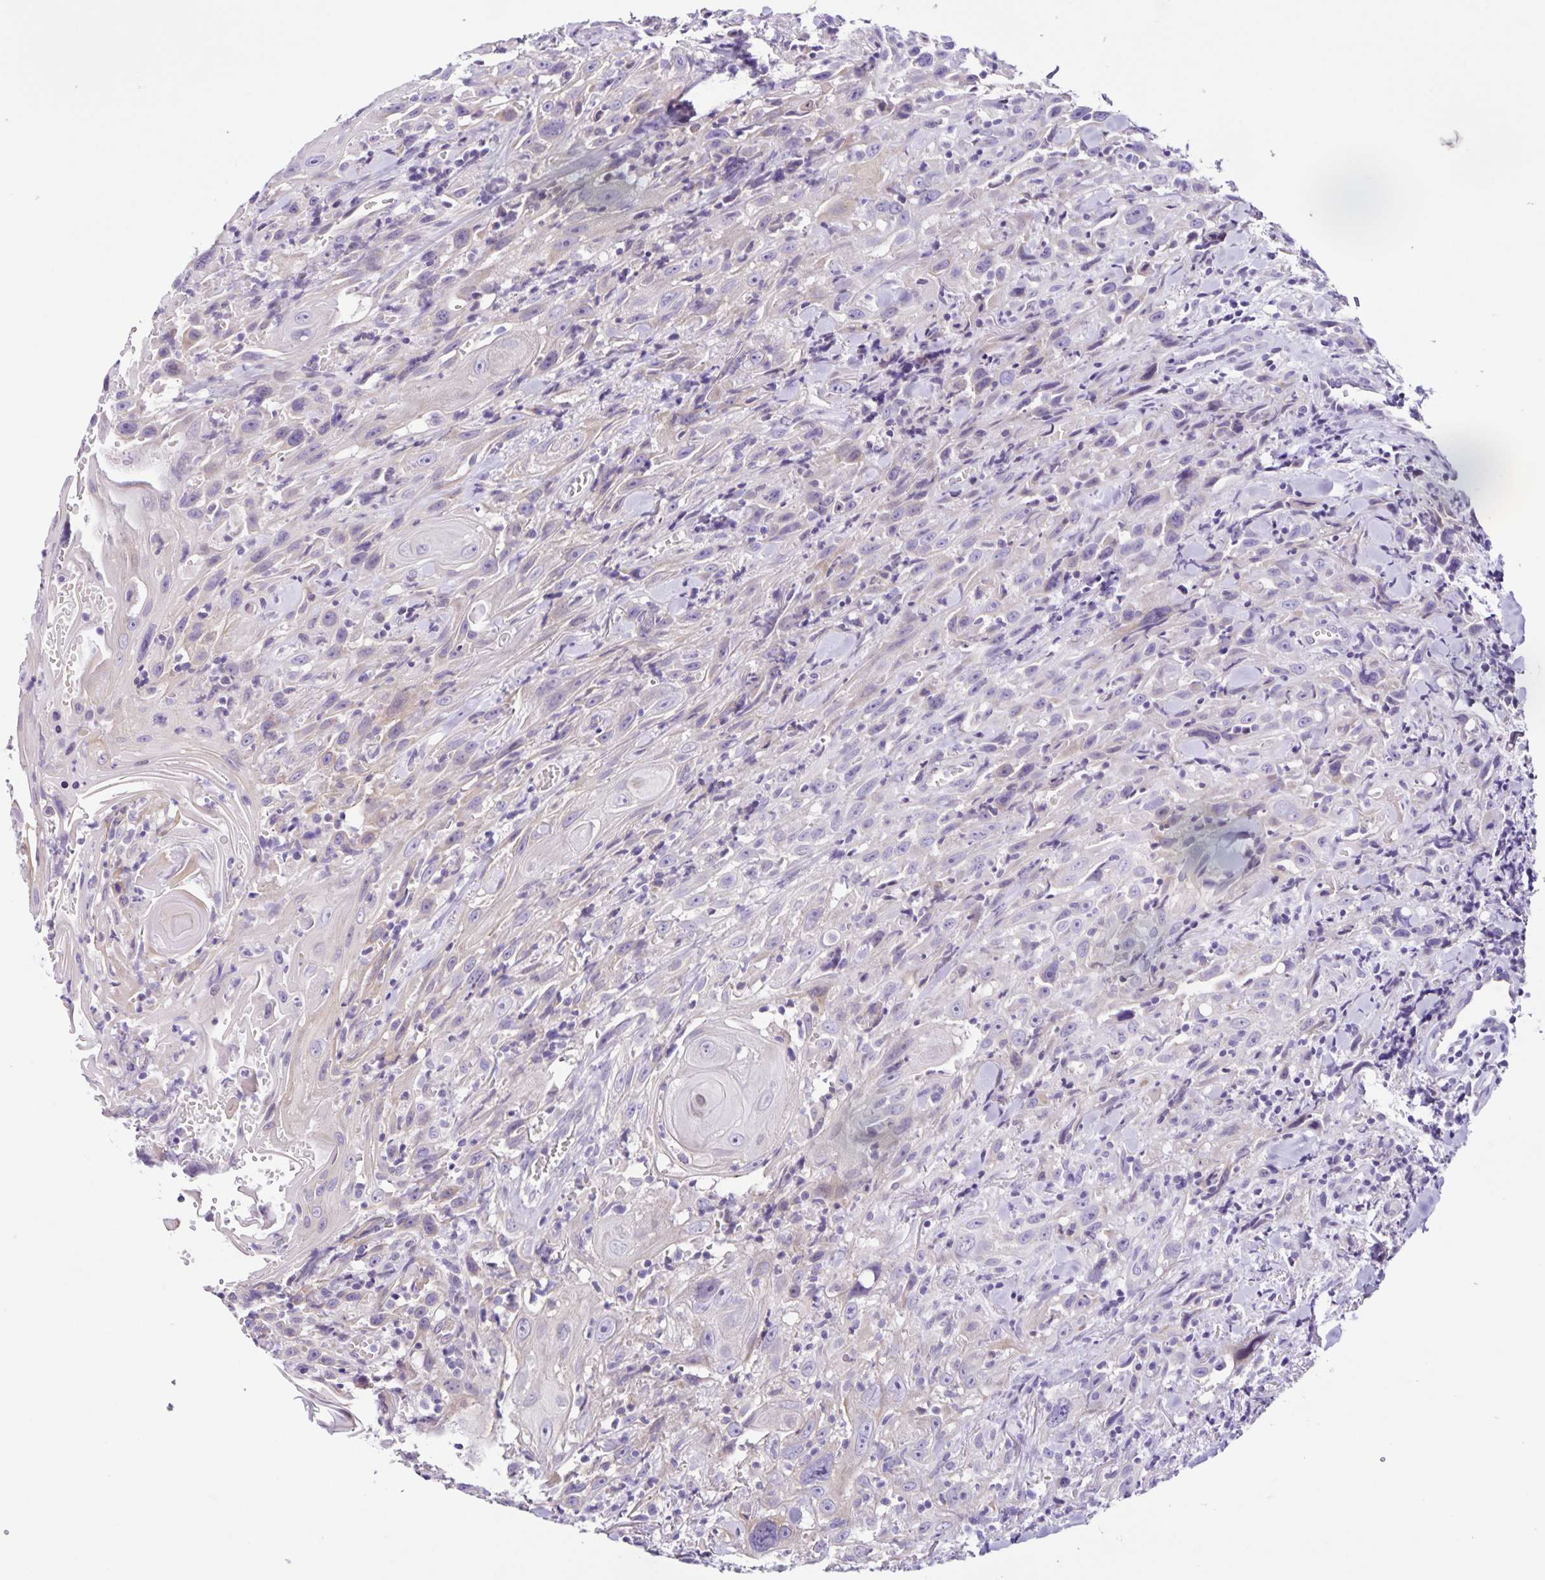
{"staining": {"intensity": "negative", "quantity": "none", "location": "none"}, "tissue": "head and neck cancer", "cell_type": "Tumor cells", "image_type": "cancer", "snomed": [{"axis": "morphology", "description": "Squamous cell carcinoma, NOS"}, {"axis": "topography", "description": "Head-Neck"}], "caption": "DAB (3,3'-diaminobenzidine) immunohistochemical staining of human head and neck cancer (squamous cell carcinoma) exhibits no significant positivity in tumor cells. (Immunohistochemistry (ihc), brightfield microscopy, high magnification).", "gene": "RNFT2", "patient": {"sex": "female", "age": 95}}